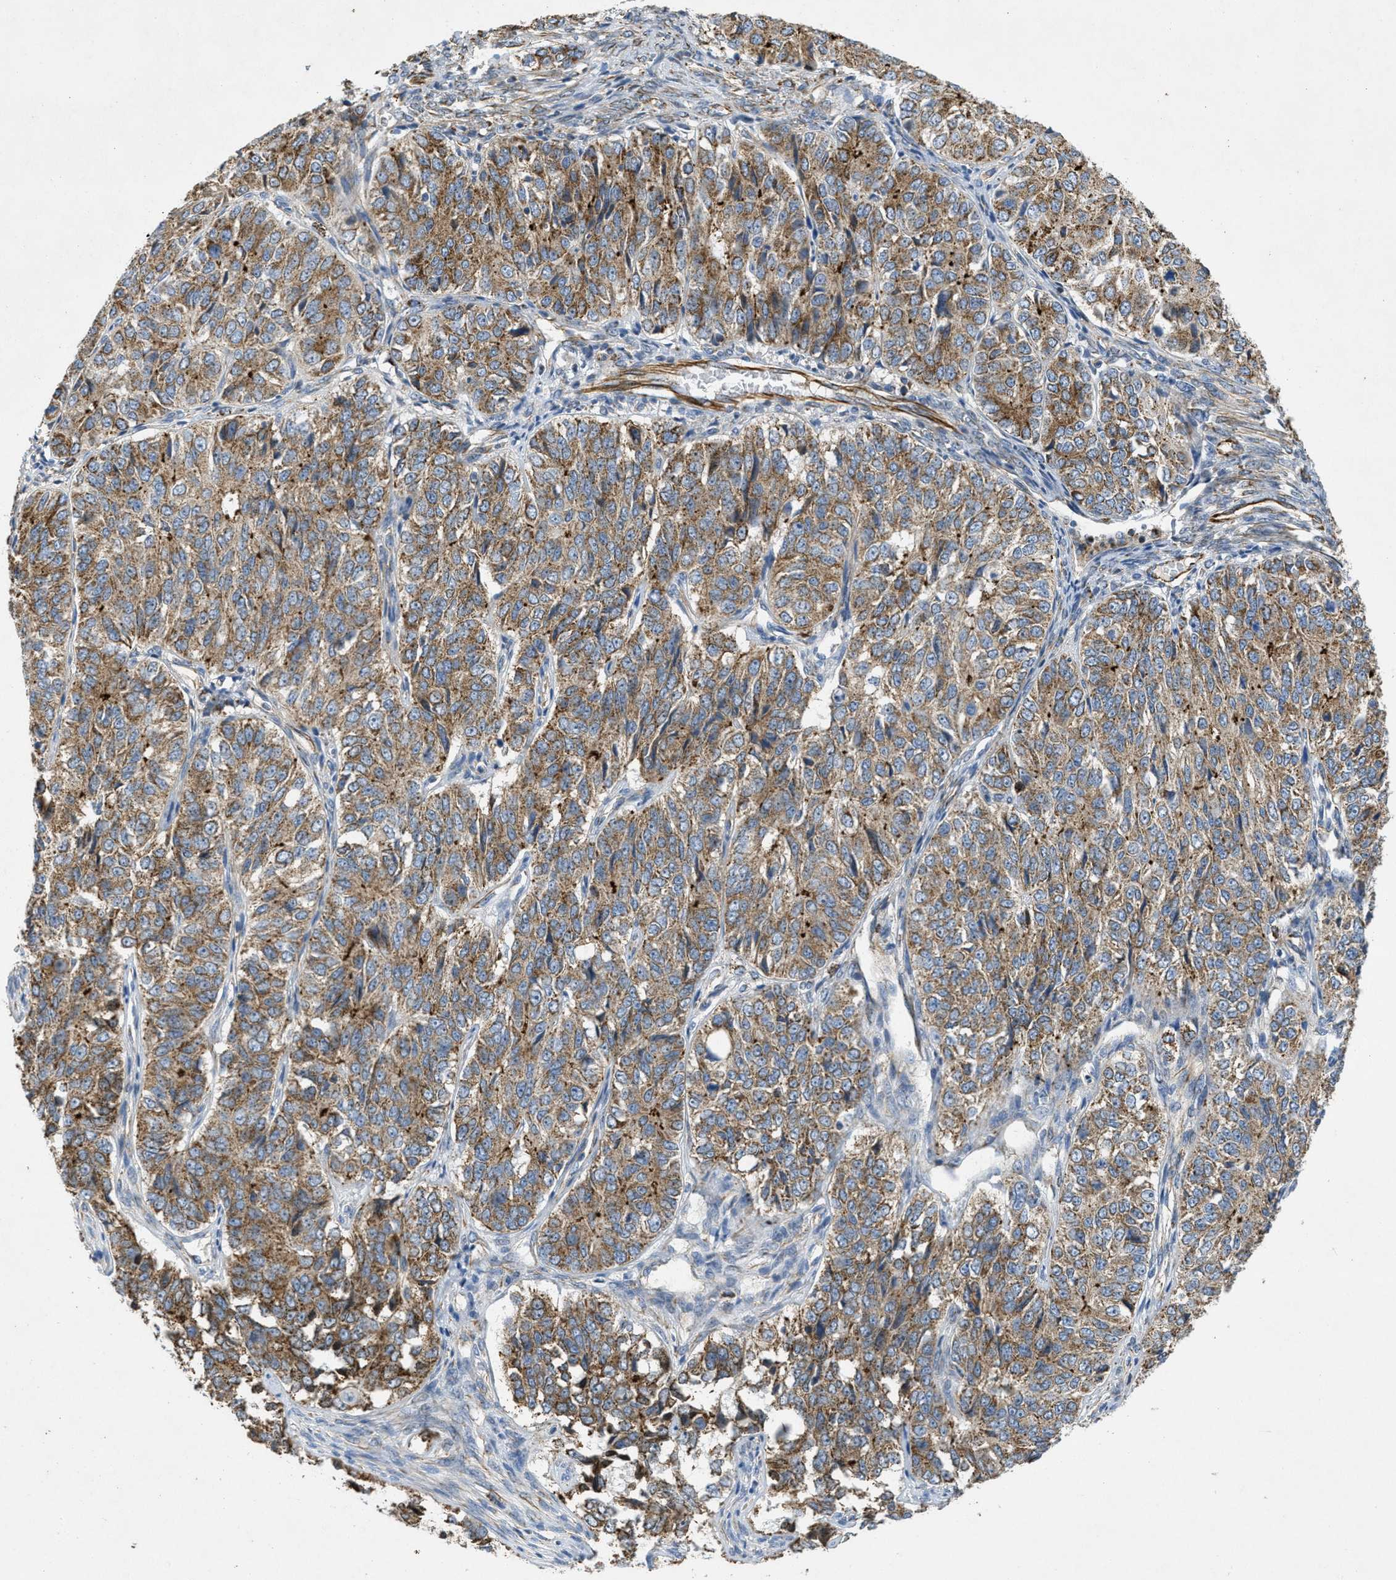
{"staining": {"intensity": "strong", "quantity": "25%-75%", "location": "cytoplasmic/membranous"}, "tissue": "ovarian cancer", "cell_type": "Tumor cells", "image_type": "cancer", "snomed": [{"axis": "morphology", "description": "Carcinoma, endometroid"}, {"axis": "topography", "description": "Ovary"}], "caption": "There is high levels of strong cytoplasmic/membranous positivity in tumor cells of ovarian cancer, as demonstrated by immunohistochemical staining (brown color).", "gene": "BTN3A1", "patient": {"sex": "female", "age": 51}}